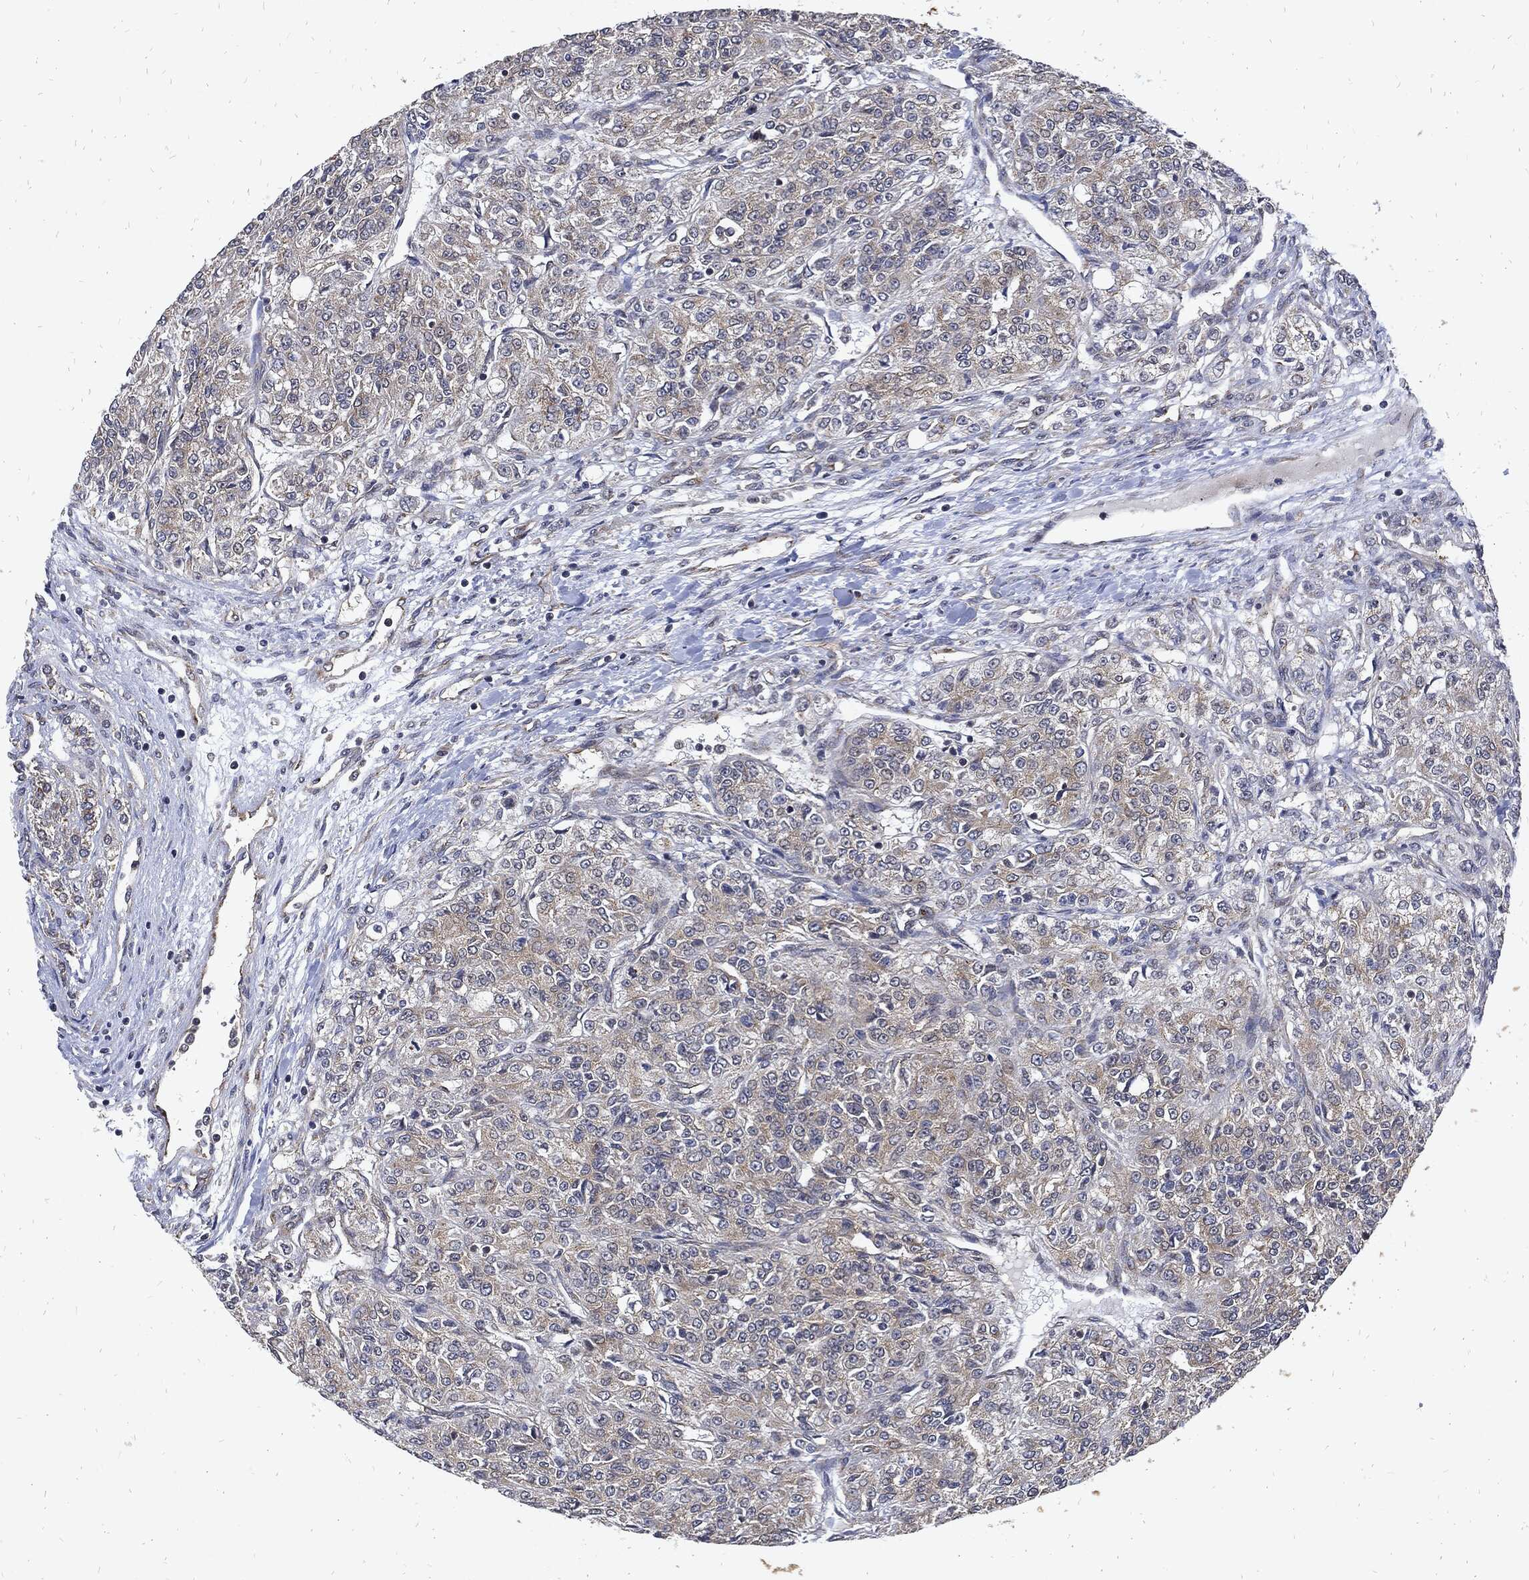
{"staining": {"intensity": "negative", "quantity": "none", "location": "none"}, "tissue": "renal cancer", "cell_type": "Tumor cells", "image_type": "cancer", "snomed": [{"axis": "morphology", "description": "Adenocarcinoma, NOS"}, {"axis": "topography", "description": "Kidney"}], "caption": "DAB (3,3'-diaminobenzidine) immunohistochemical staining of human adenocarcinoma (renal) demonstrates no significant staining in tumor cells. (Brightfield microscopy of DAB (3,3'-diaminobenzidine) IHC at high magnification).", "gene": "DCTN1", "patient": {"sex": "female", "age": 63}}